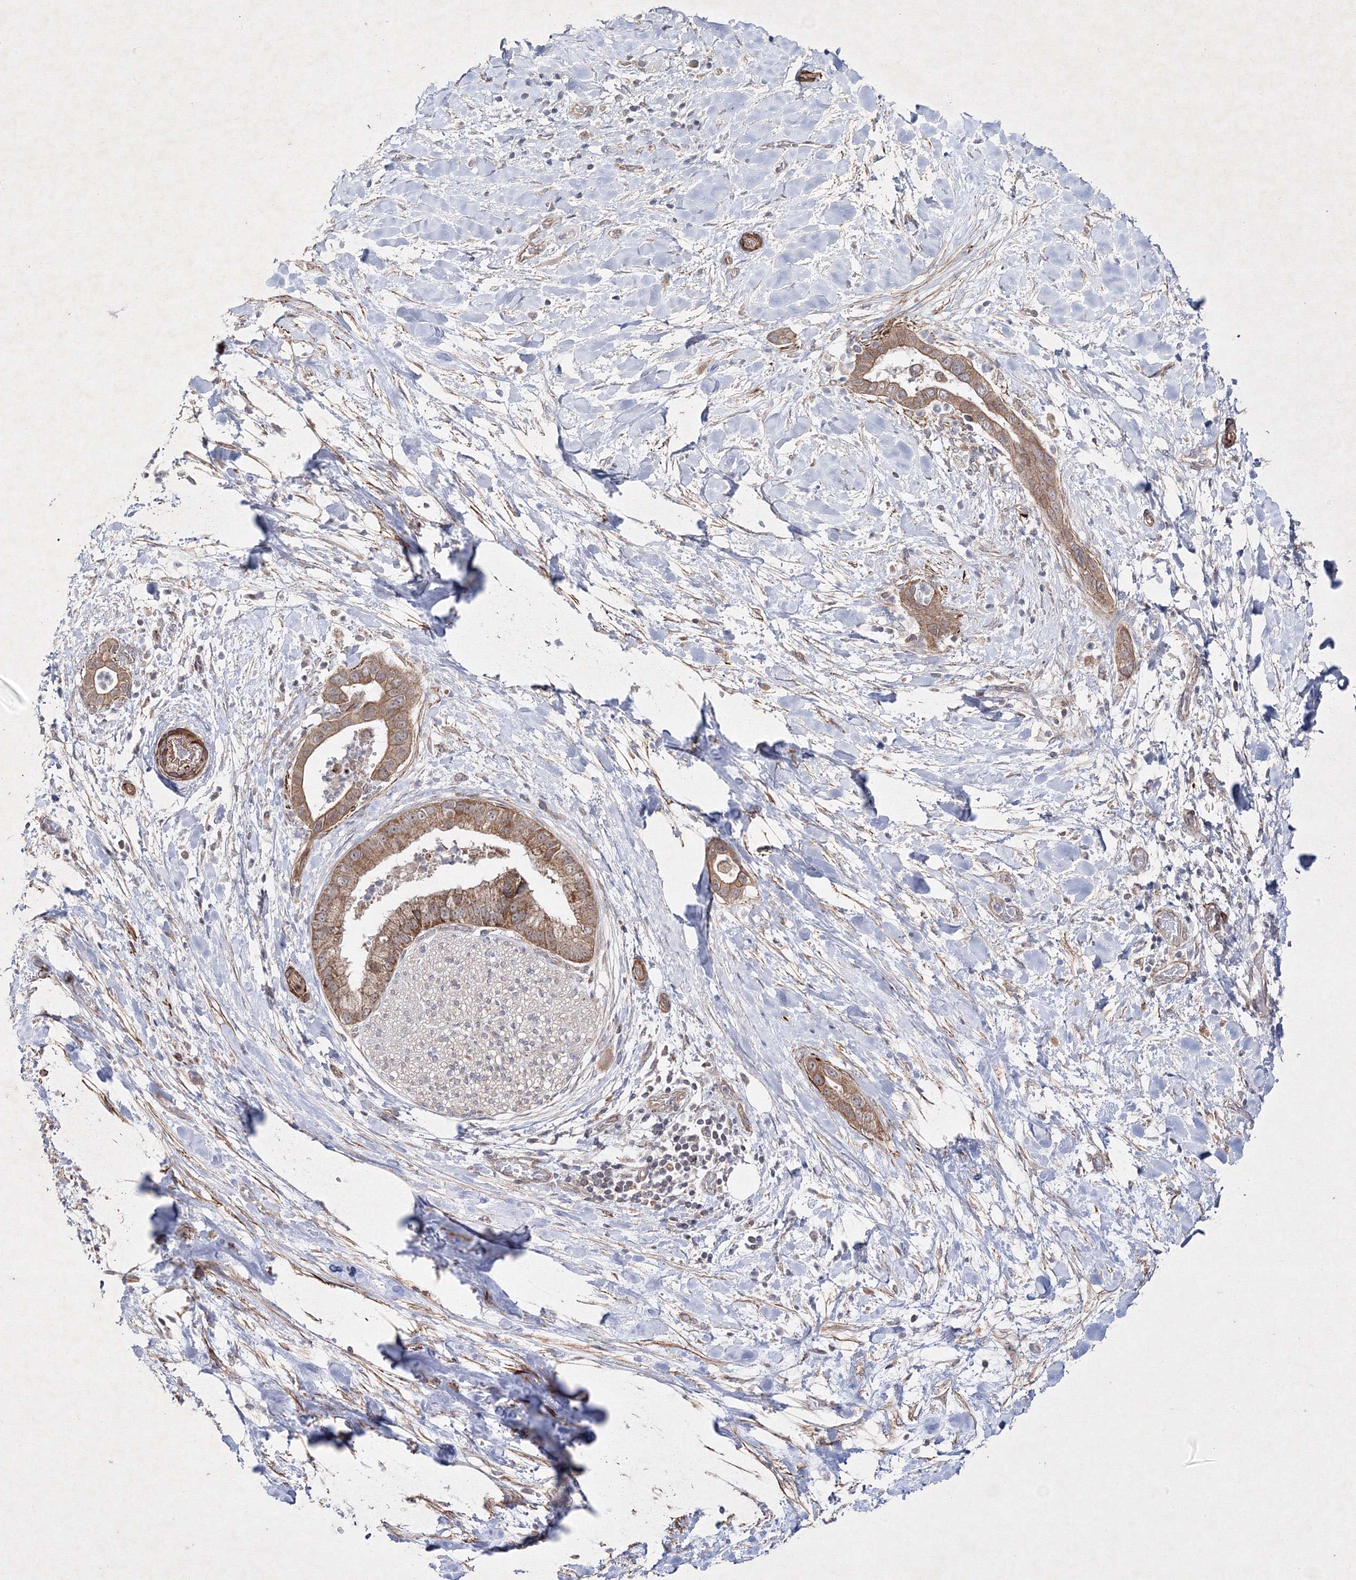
{"staining": {"intensity": "moderate", "quantity": ">75%", "location": "cytoplasmic/membranous"}, "tissue": "liver cancer", "cell_type": "Tumor cells", "image_type": "cancer", "snomed": [{"axis": "morphology", "description": "Cholangiocarcinoma"}, {"axis": "topography", "description": "Liver"}], "caption": "Human liver cancer stained for a protein (brown) reveals moderate cytoplasmic/membranous positive expression in about >75% of tumor cells.", "gene": "GFM1", "patient": {"sex": "female", "age": 54}}